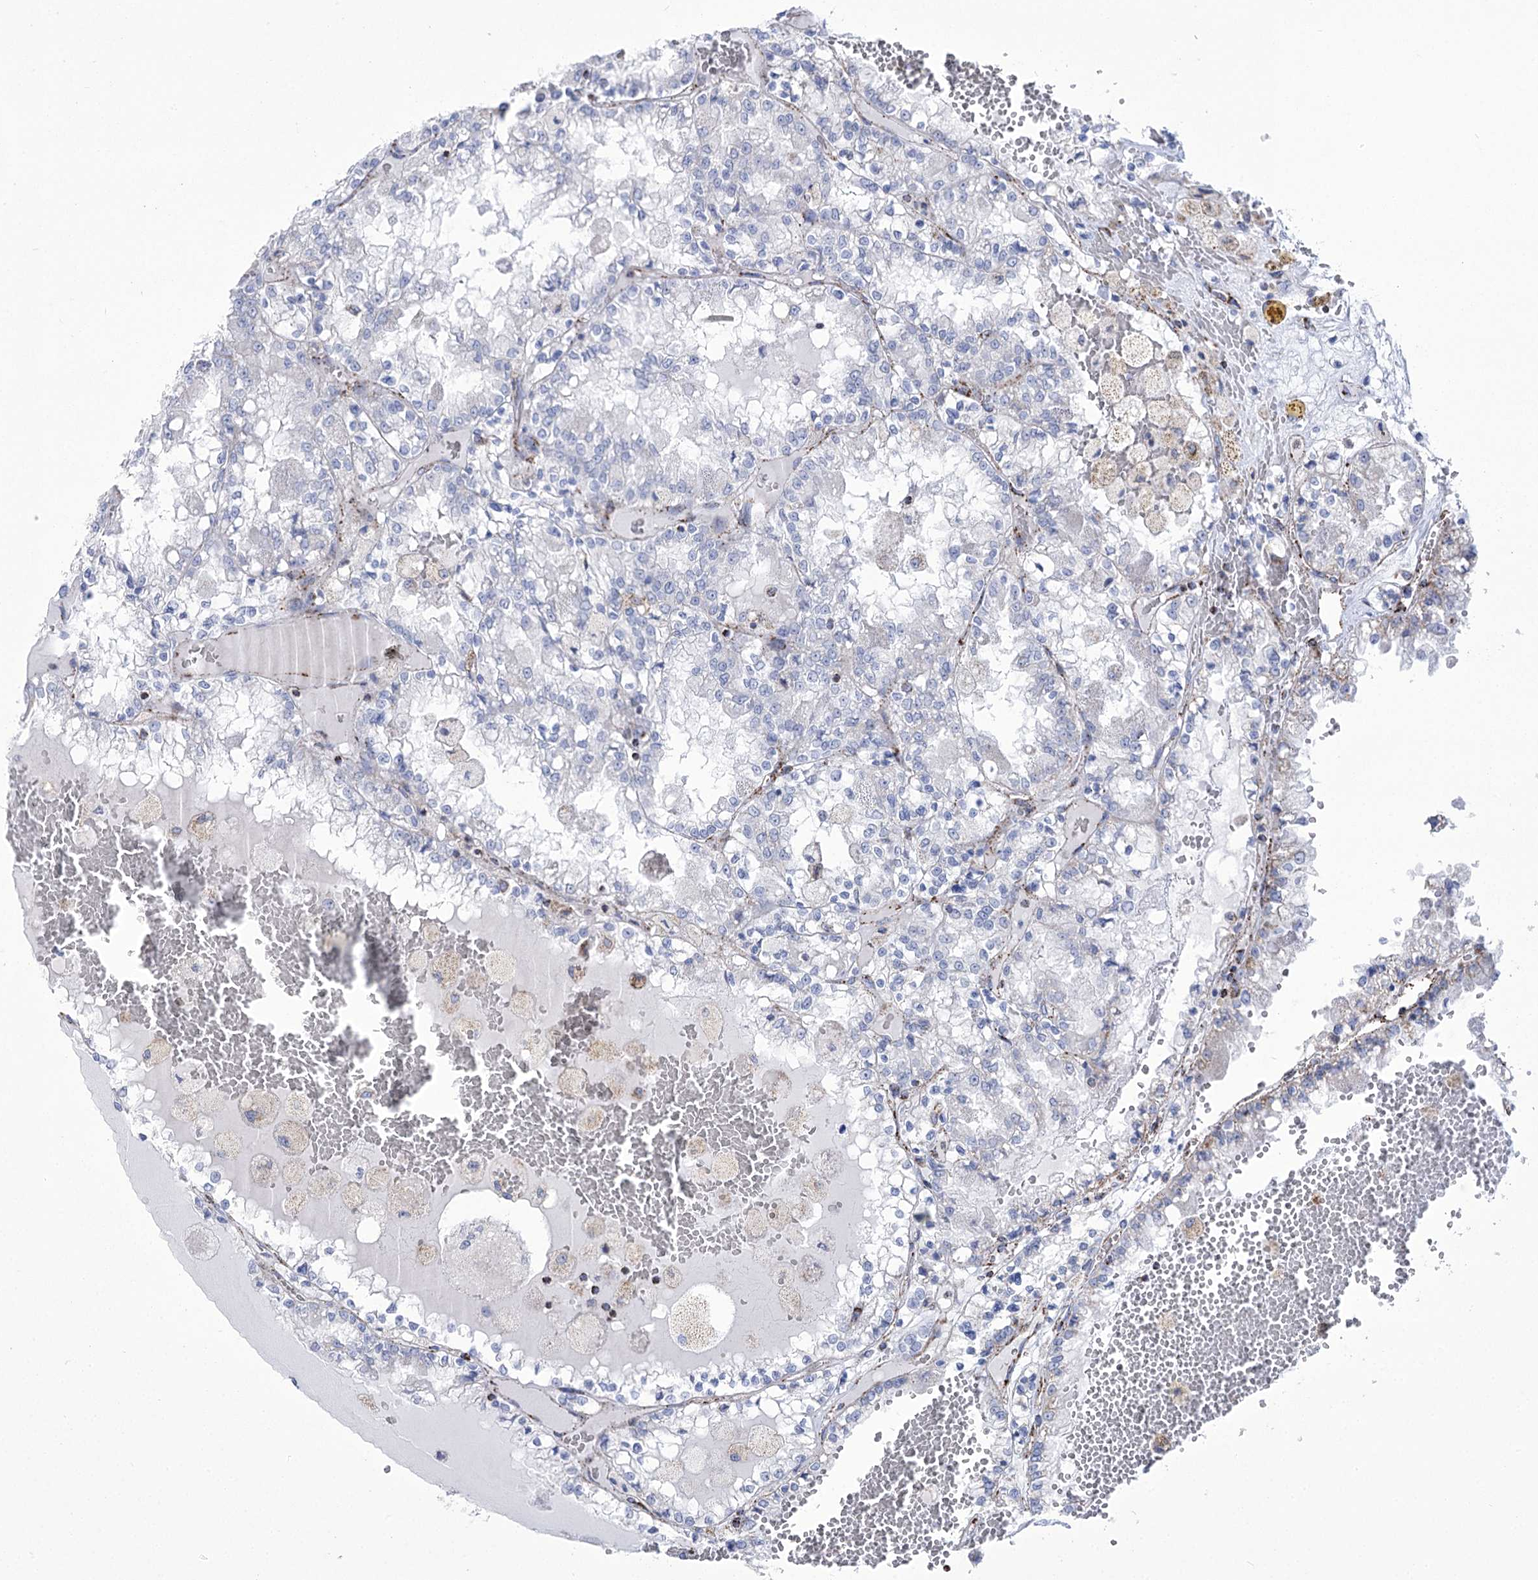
{"staining": {"intensity": "moderate", "quantity": "<25%", "location": "cytoplasmic/membranous"}, "tissue": "renal cancer", "cell_type": "Tumor cells", "image_type": "cancer", "snomed": [{"axis": "morphology", "description": "Adenocarcinoma, NOS"}, {"axis": "topography", "description": "Kidney"}], "caption": "Immunohistochemistry photomicrograph of renal cancer (adenocarcinoma) stained for a protein (brown), which displays low levels of moderate cytoplasmic/membranous staining in approximately <25% of tumor cells.", "gene": "PDHB", "patient": {"sex": "female", "age": 56}}